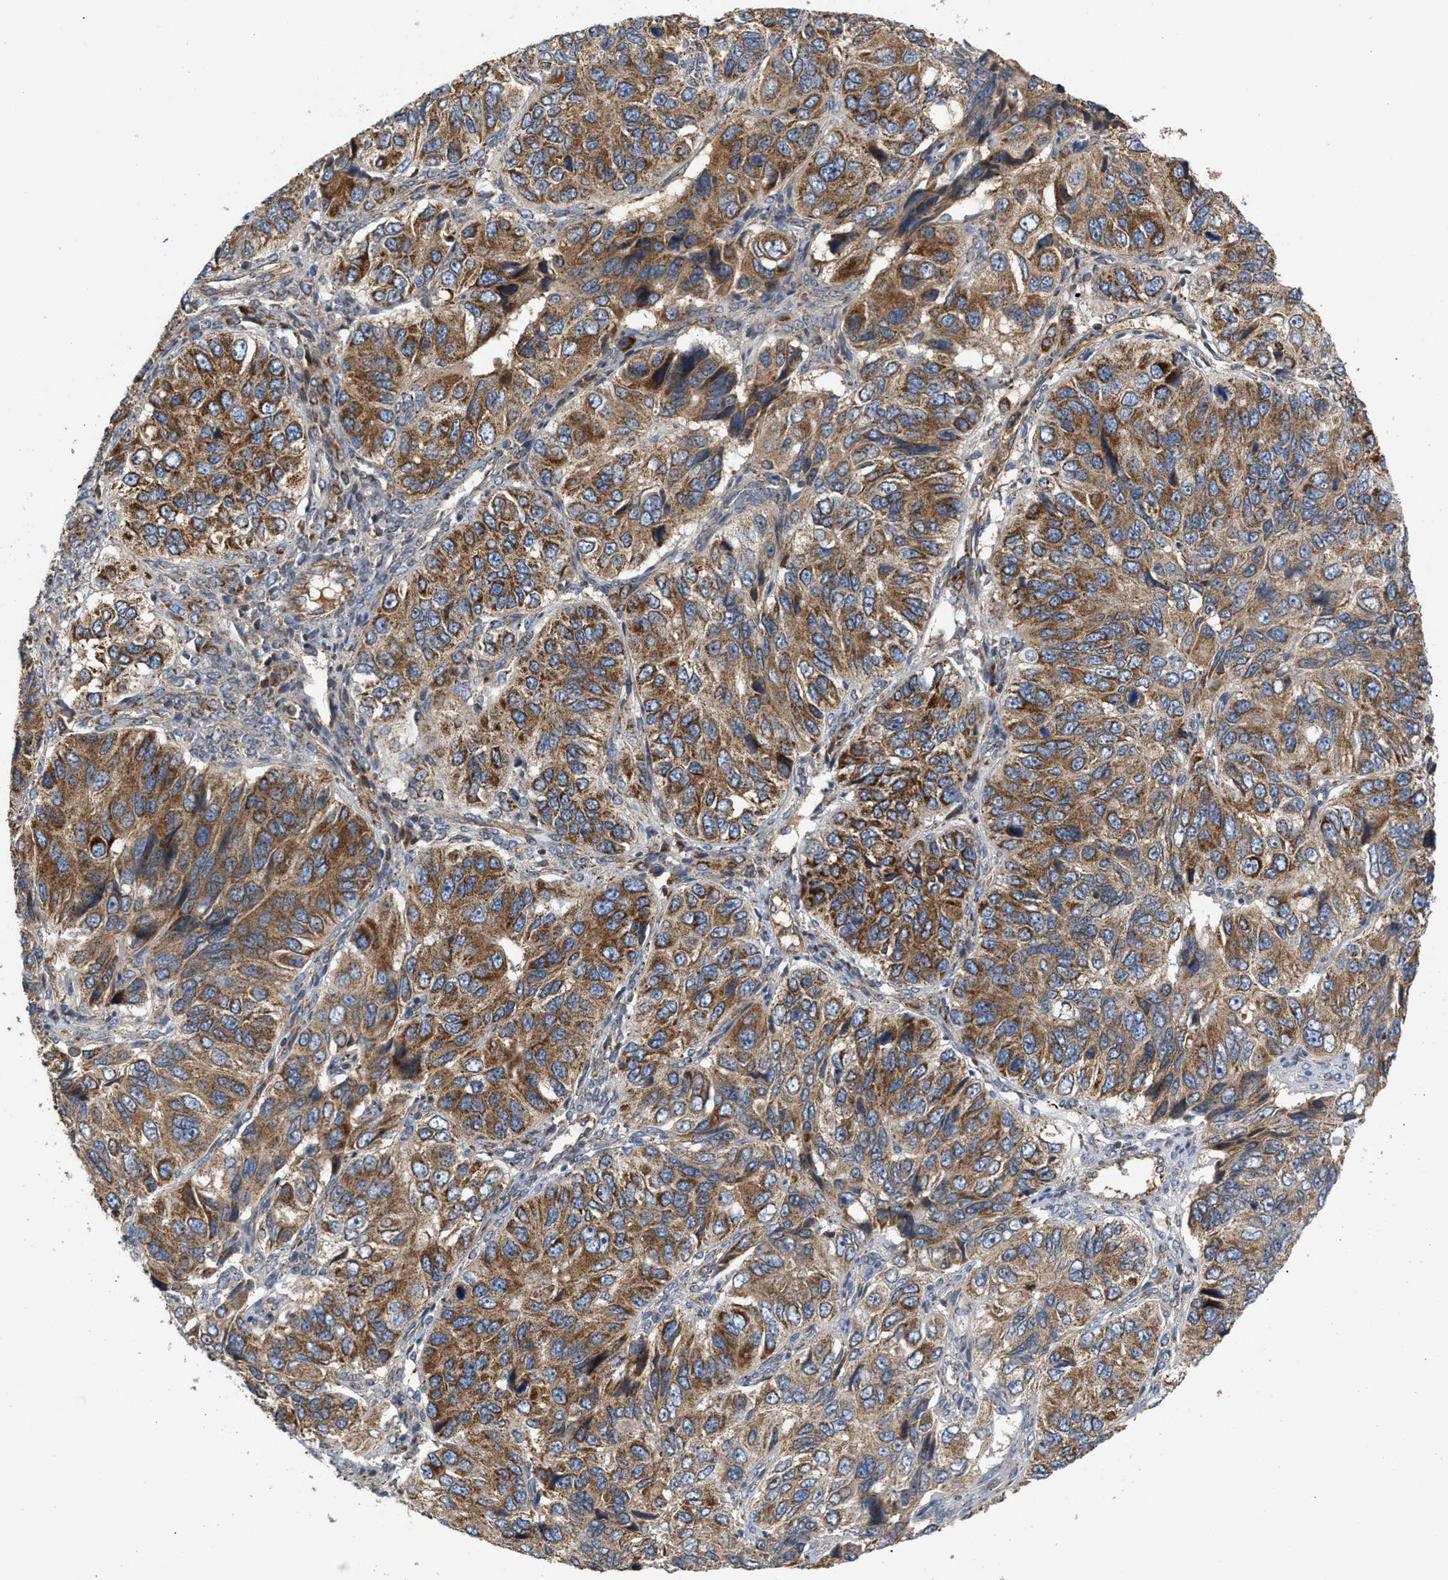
{"staining": {"intensity": "moderate", "quantity": ">75%", "location": "cytoplasmic/membranous"}, "tissue": "ovarian cancer", "cell_type": "Tumor cells", "image_type": "cancer", "snomed": [{"axis": "morphology", "description": "Carcinoma, endometroid"}, {"axis": "topography", "description": "Ovary"}], "caption": "A high-resolution photomicrograph shows IHC staining of ovarian cancer (endometroid carcinoma), which demonstrates moderate cytoplasmic/membranous staining in approximately >75% of tumor cells.", "gene": "TACO1", "patient": {"sex": "female", "age": 51}}